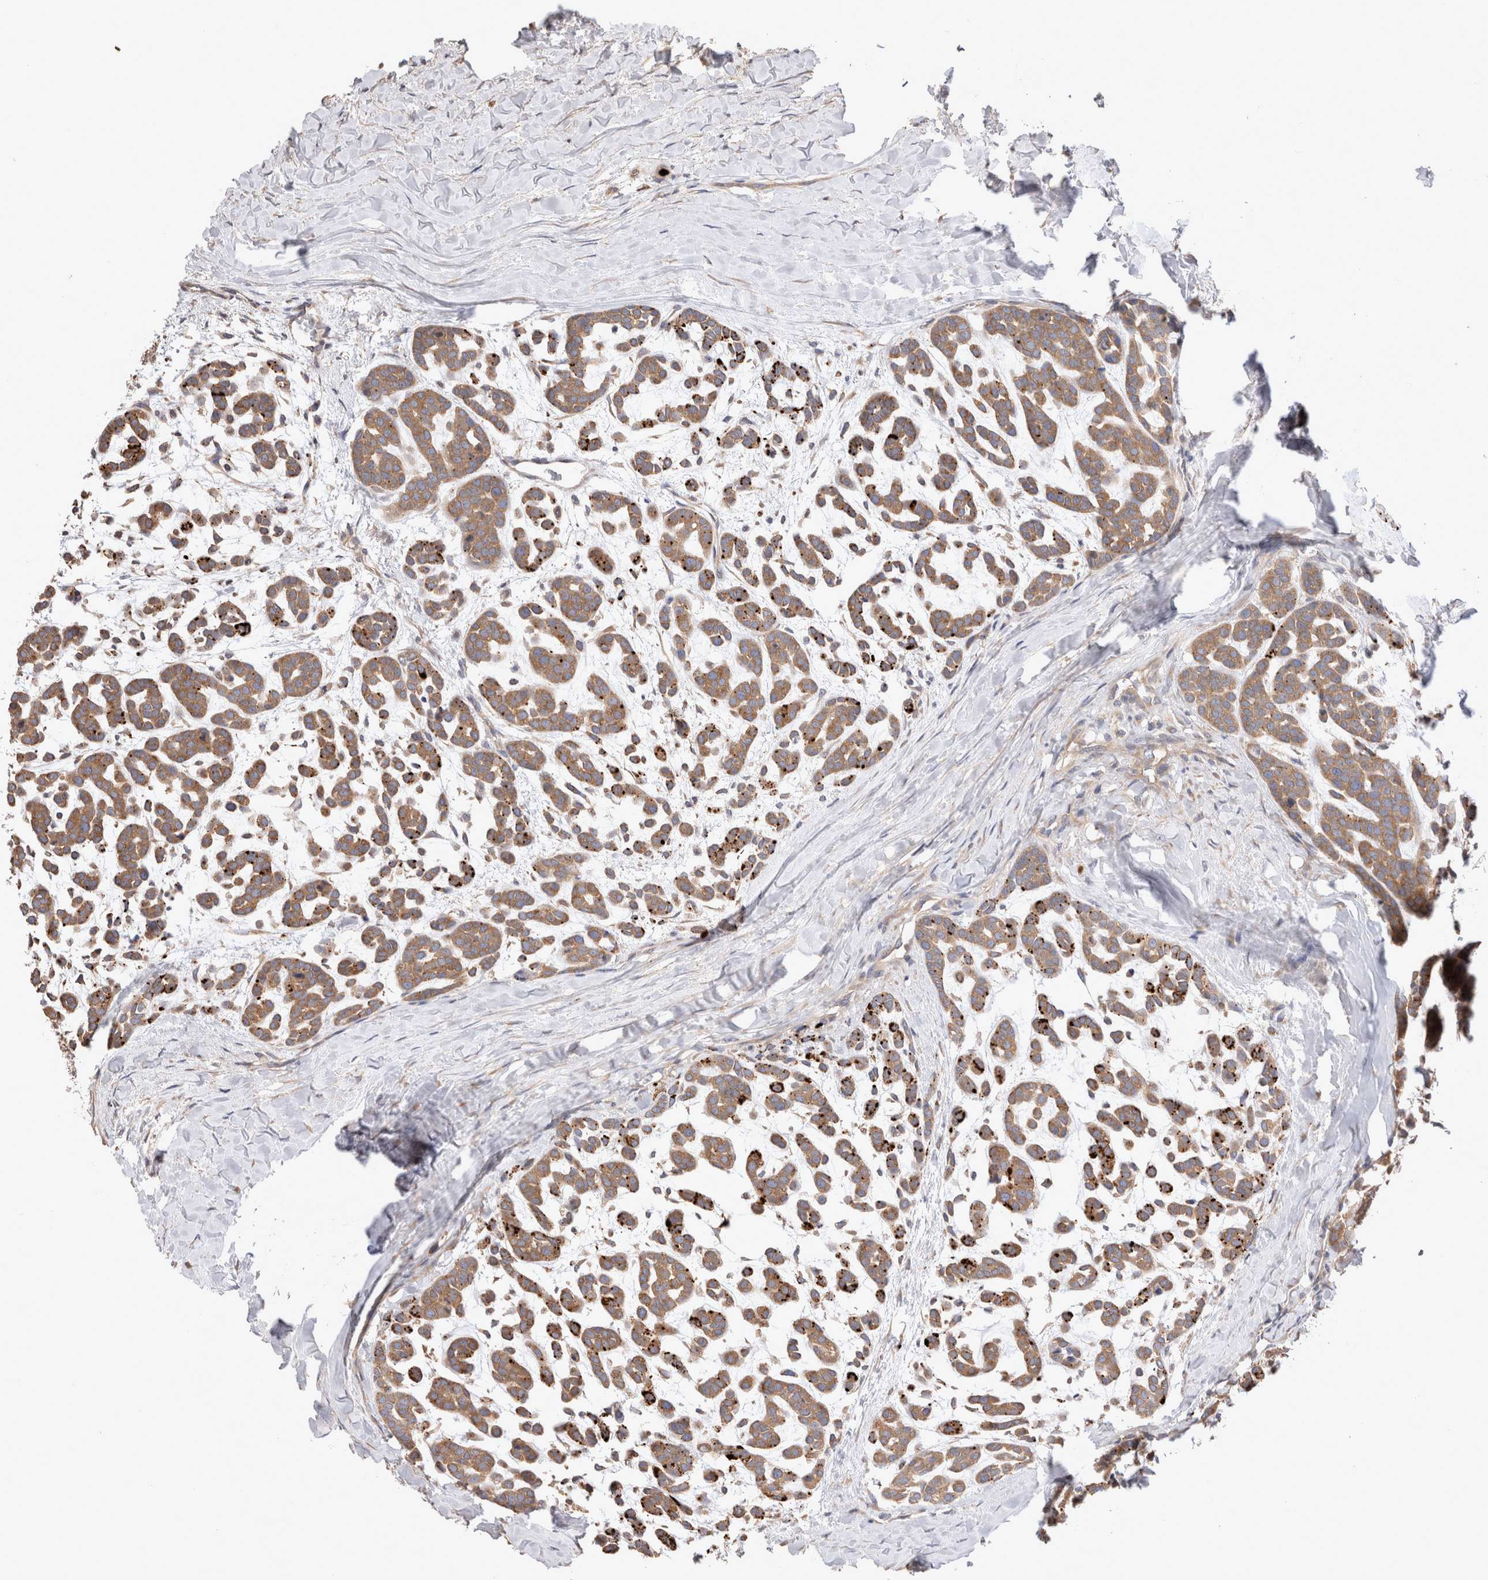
{"staining": {"intensity": "weak", "quantity": ">75%", "location": "cytoplasmic/membranous"}, "tissue": "head and neck cancer", "cell_type": "Tumor cells", "image_type": "cancer", "snomed": [{"axis": "morphology", "description": "Adenocarcinoma, NOS"}, {"axis": "morphology", "description": "Adenoma, NOS"}, {"axis": "topography", "description": "Head-Neck"}], "caption": "Human head and neck adenocarcinoma stained for a protein (brown) shows weak cytoplasmic/membranous positive positivity in about >75% of tumor cells.", "gene": "NXT2", "patient": {"sex": "female", "age": 55}}